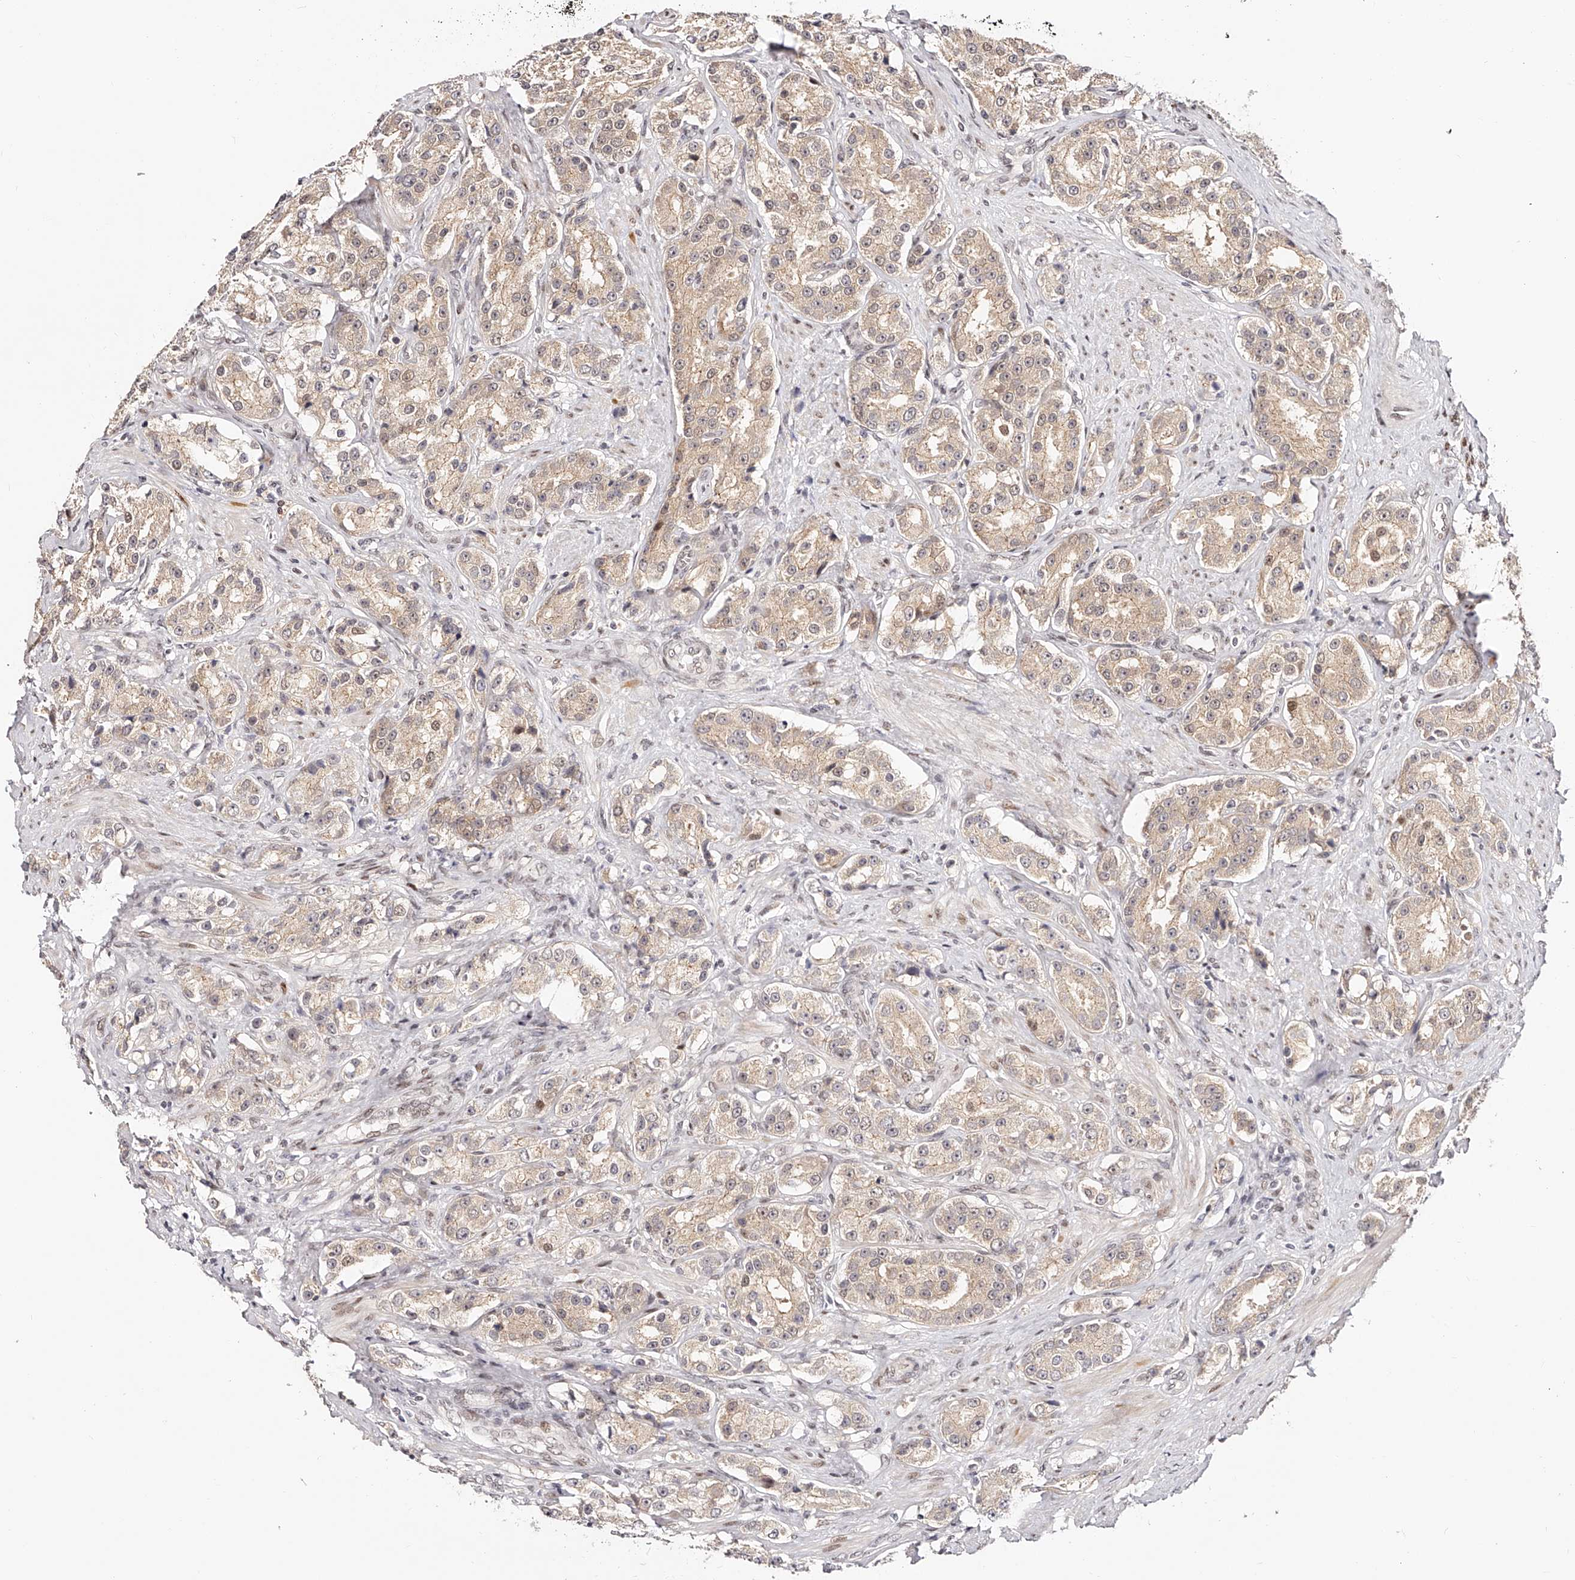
{"staining": {"intensity": "weak", "quantity": "25%-75%", "location": "cytoplasmic/membranous"}, "tissue": "prostate cancer", "cell_type": "Tumor cells", "image_type": "cancer", "snomed": [{"axis": "morphology", "description": "Adenocarcinoma, High grade"}, {"axis": "topography", "description": "Prostate"}], "caption": "High-magnification brightfield microscopy of prostate high-grade adenocarcinoma stained with DAB (3,3'-diaminobenzidine) (brown) and counterstained with hematoxylin (blue). tumor cells exhibit weak cytoplasmic/membranous staining is identified in about25%-75% of cells.", "gene": "USF3", "patient": {"sex": "male", "age": 60}}